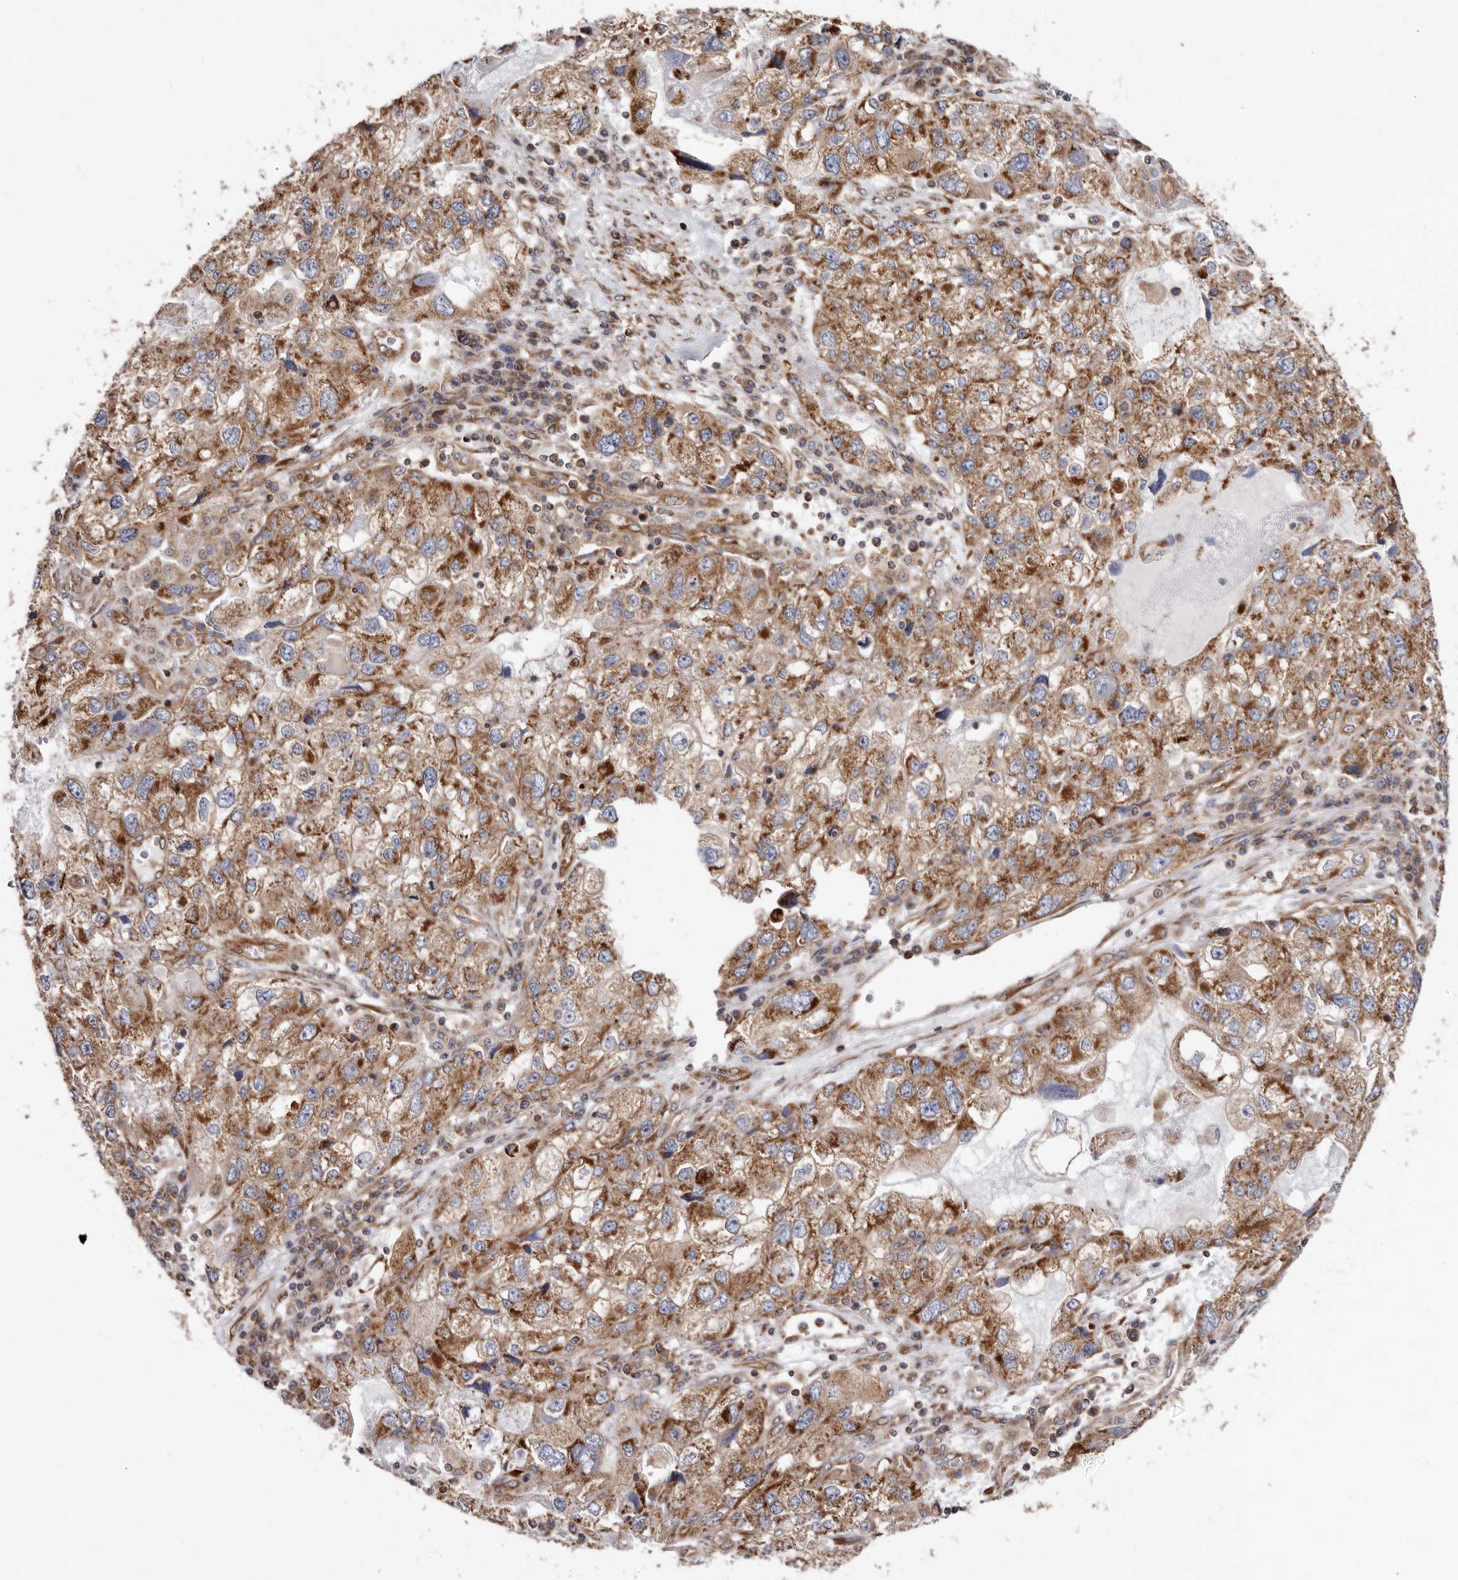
{"staining": {"intensity": "moderate", "quantity": ">75%", "location": "cytoplasmic/membranous"}, "tissue": "endometrial cancer", "cell_type": "Tumor cells", "image_type": "cancer", "snomed": [{"axis": "morphology", "description": "Adenocarcinoma, NOS"}, {"axis": "topography", "description": "Endometrium"}], "caption": "Adenocarcinoma (endometrial) stained with a protein marker shows moderate staining in tumor cells.", "gene": "COQ8B", "patient": {"sex": "female", "age": 49}}